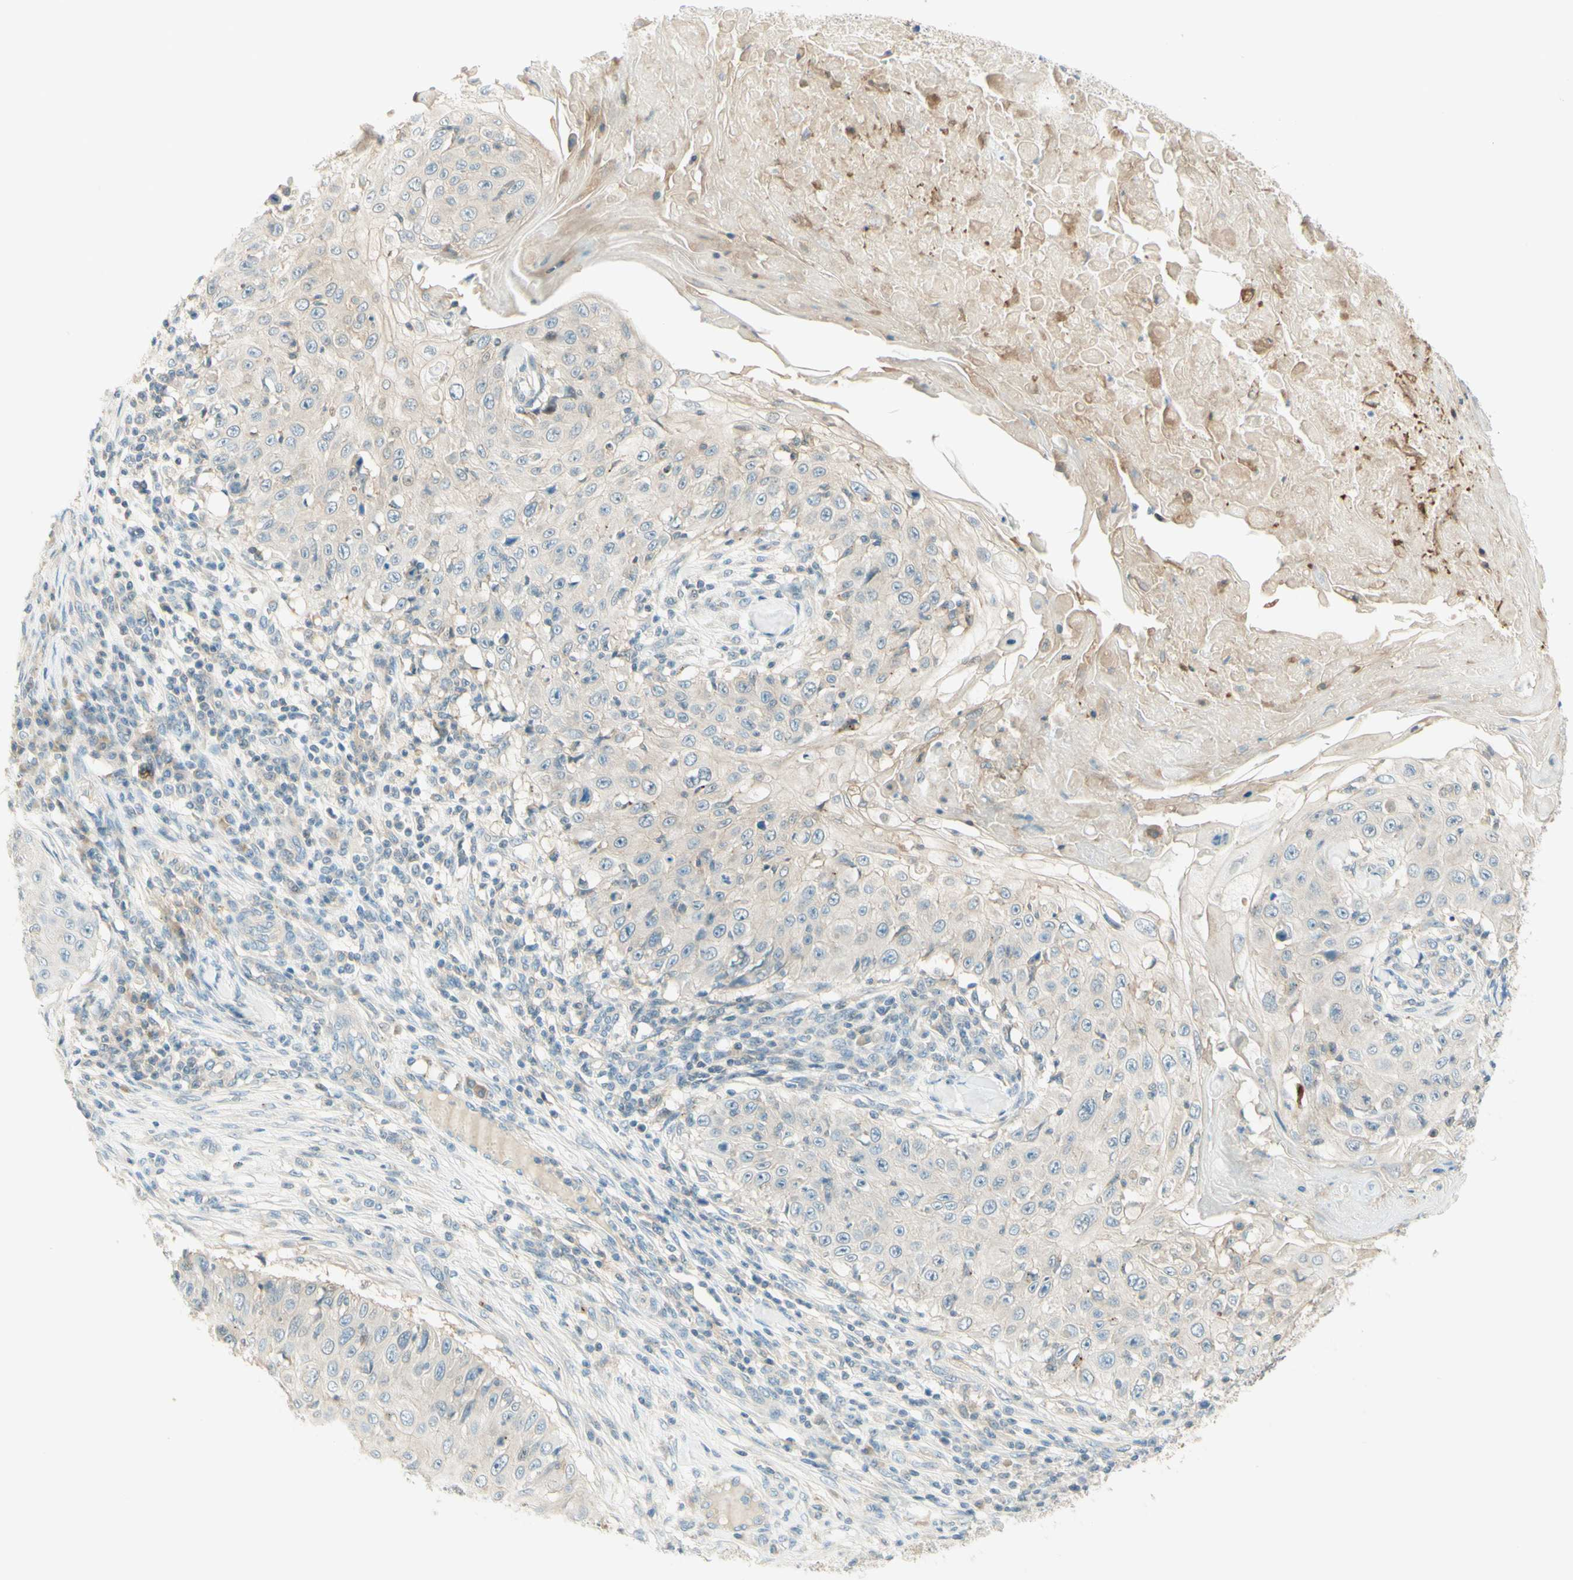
{"staining": {"intensity": "moderate", "quantity": "<25%", "location": "cytoplasmic/membranous"}, "tissue": "skin cancer", "cell_type": "Tumor cells", "image_type": "cancer", "snomed": [{"axis": "morphology", "description": "Squamous cell carcinoma, NOS"}, {"axis": "topography", "description": "Skin"}], "caption": "High-power microscopy captured an immunohistochemistry photomicrograph of skin cancer (squamous cell carcinoma), revealing moderate cytoplasmic/membranous positivity in approximately <25% of tumor cells. (DAB (3,3'-diaminobenzidine) IHC with brightfield microscopy, high magnification).", "gene": "PROM1", "patient": {"sex": "male", "age": 86}}